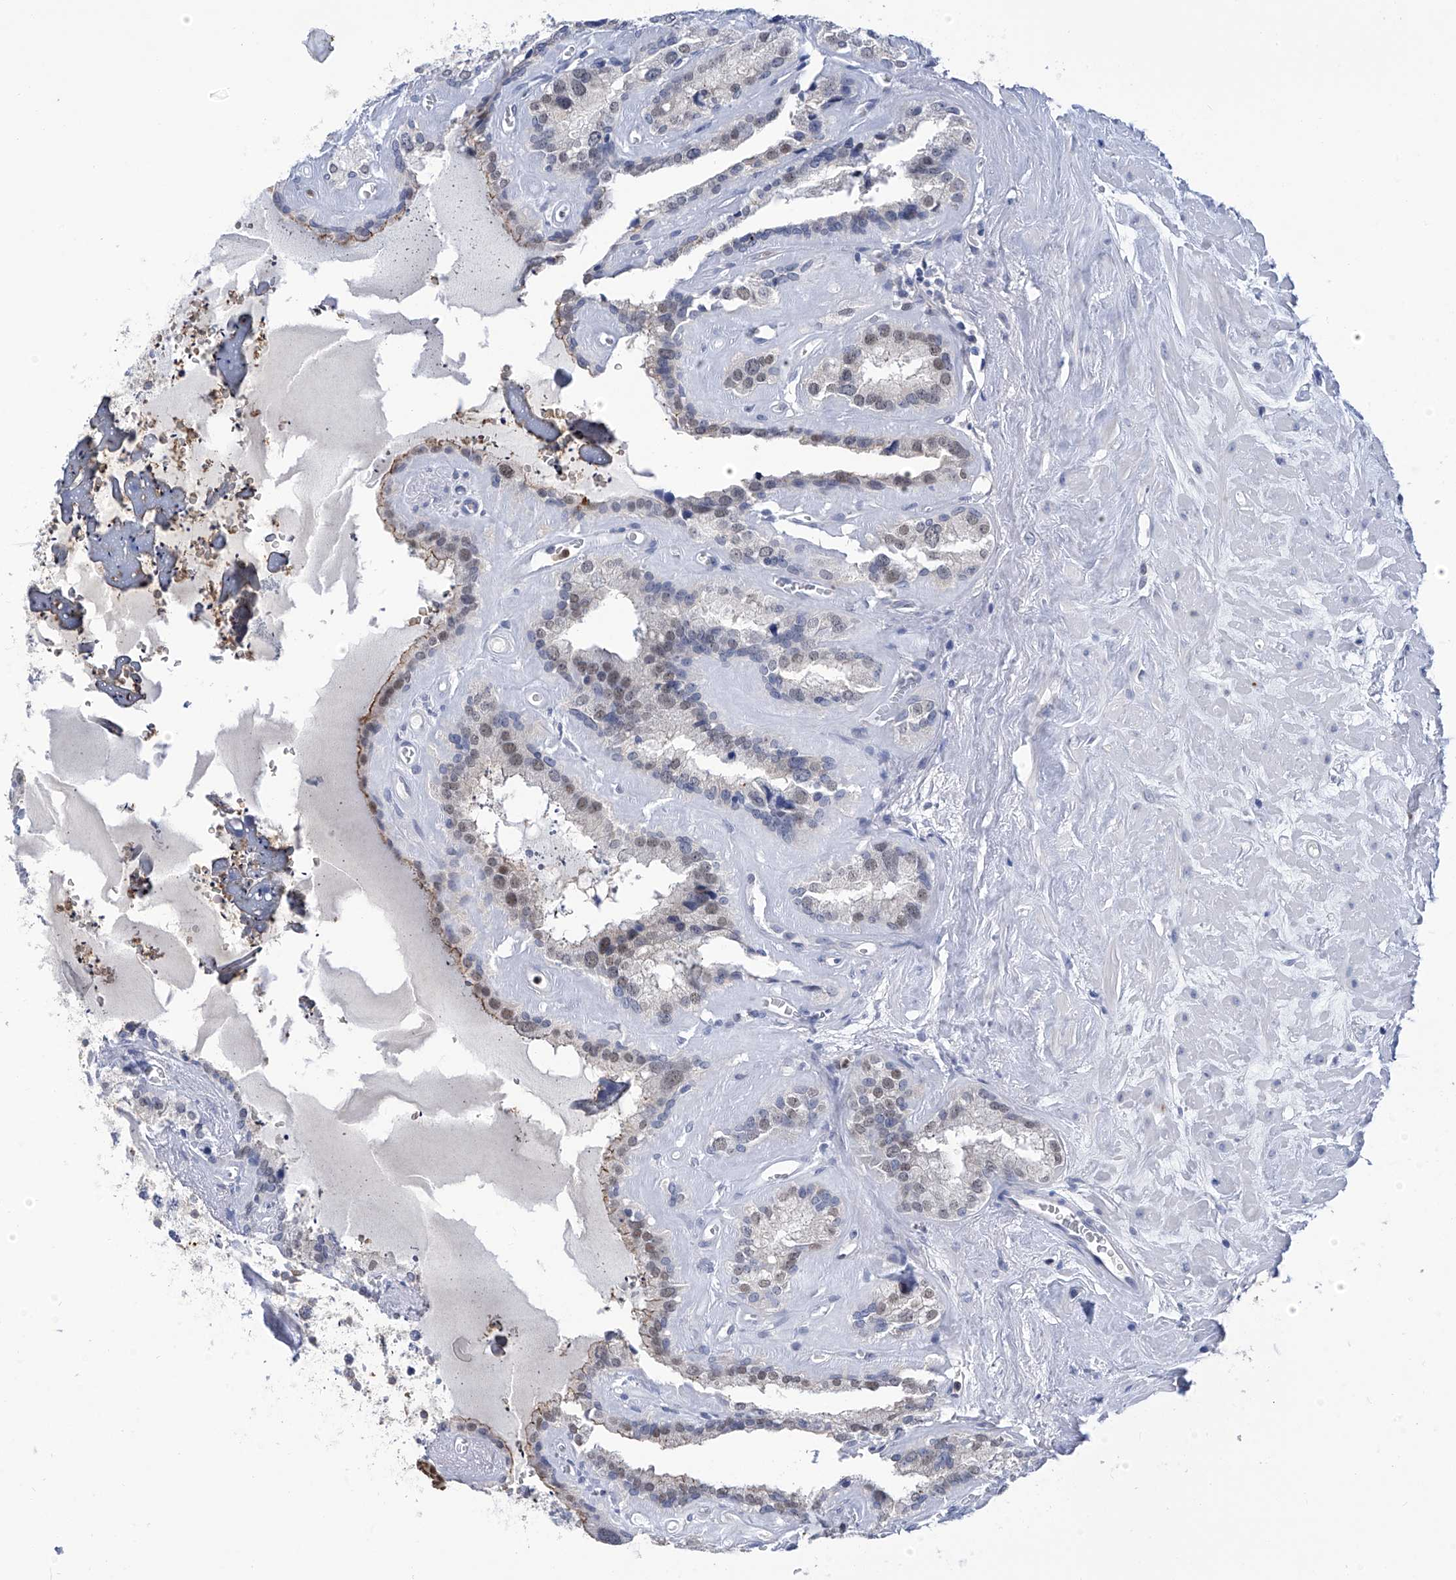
{"staining": {"intensity": "weak", "quantity": "<25%", "location": "cytoplasmic/membranous,nuclear"}, "tissue": "seminal vesicle", "cell_type": "Glandular cells", "image_type": "normal", "snomed": [{"axis": "morphology", "description": "Normal tissue, NOS"}, {"axis": "topography", "description": "Prostate"}, {"axis": "topography", "description": "Seminal veicle"}], "caption": "IHC image of normal seminal vesicle stained for a protein (brown), which exhibits no positivity in glandular cells.", "gene": "PHF20", "patient": {"sex": "male", "age": 59}}